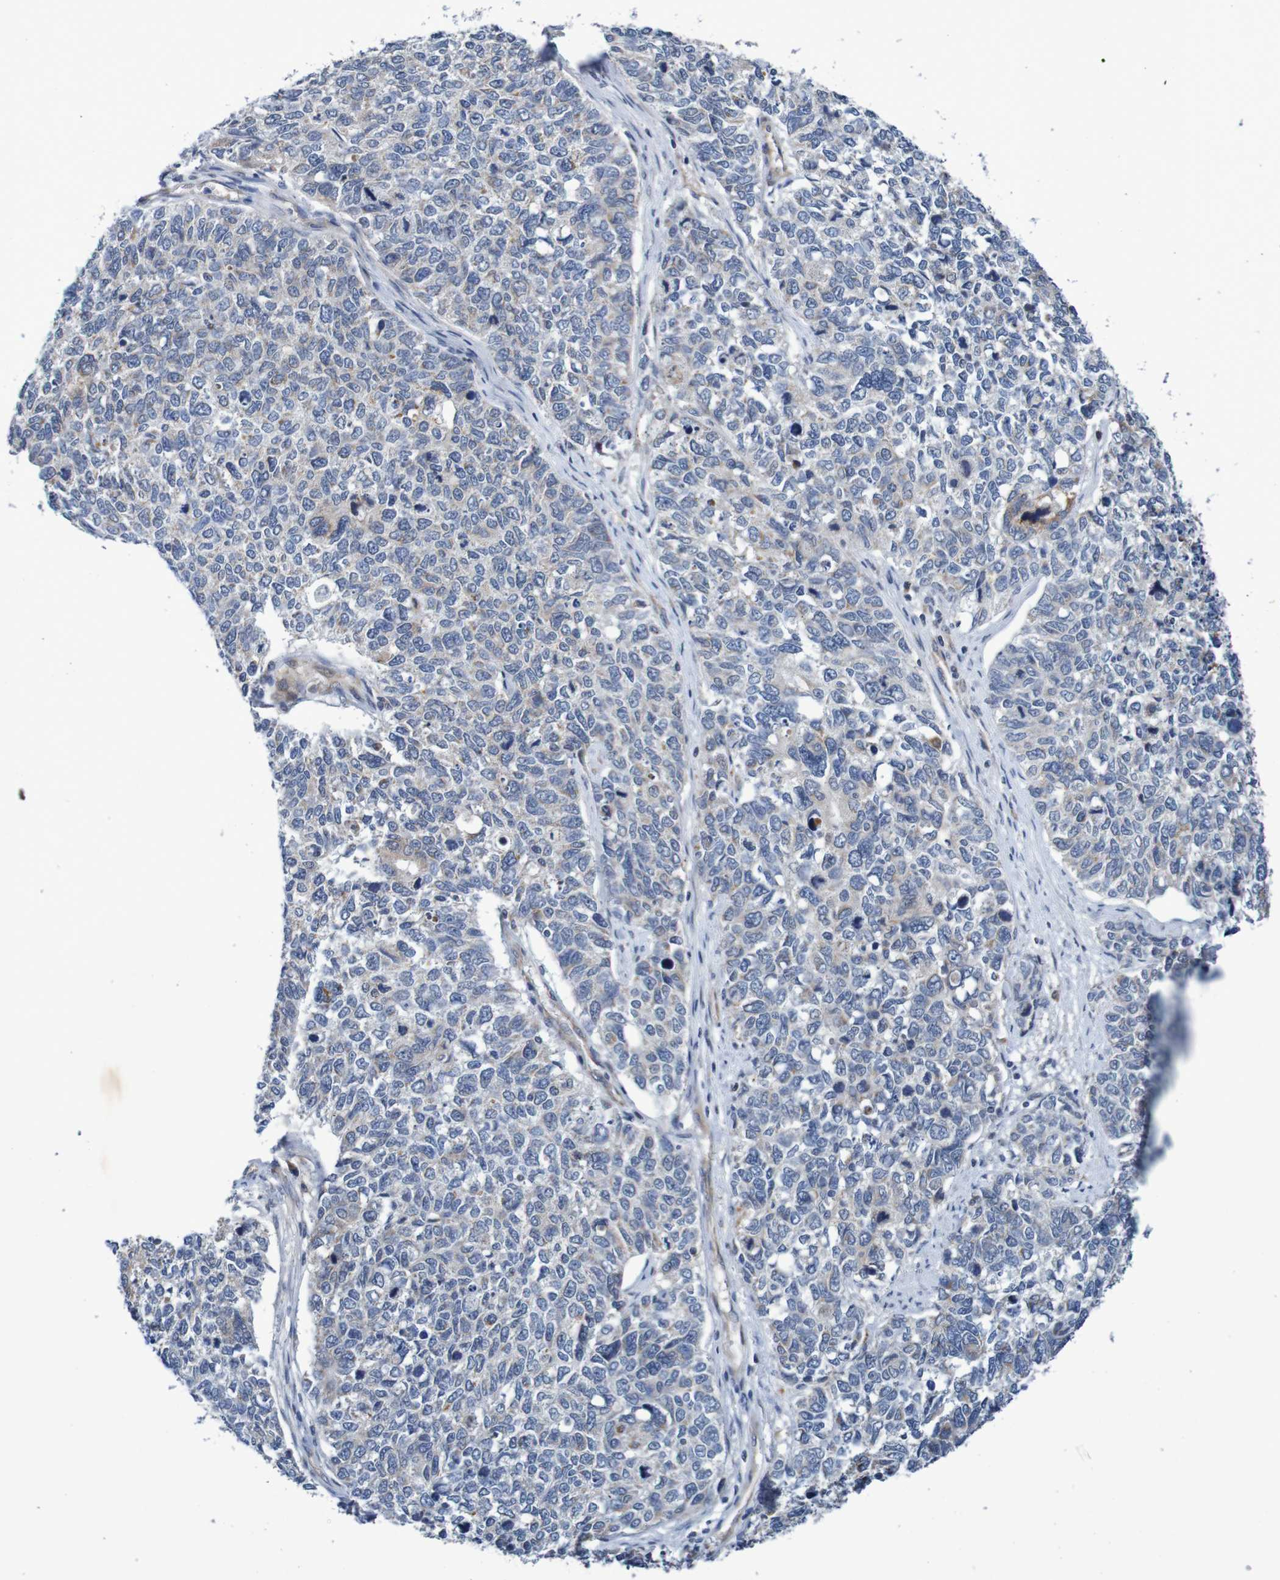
{"staining": {"intensity": "weak", "quantity": "<25%", "location": "cytoplasmic/membranous"}, "tissue": "cervical cancer", "cell_type": "Tumor cells", "image_type": "cancer", "snomed": [{"axis": "morphology", "description": "Squamous cell carcinoma, NOS"}, {"axis": "topography", "description": "Cervix"}], "caption": "Immunohistochemical staining of human cervical cancer exhibits no significant expression in tumor cells.", "gene": "CPED1", "patient": {"sex": "female", "age": 63}}